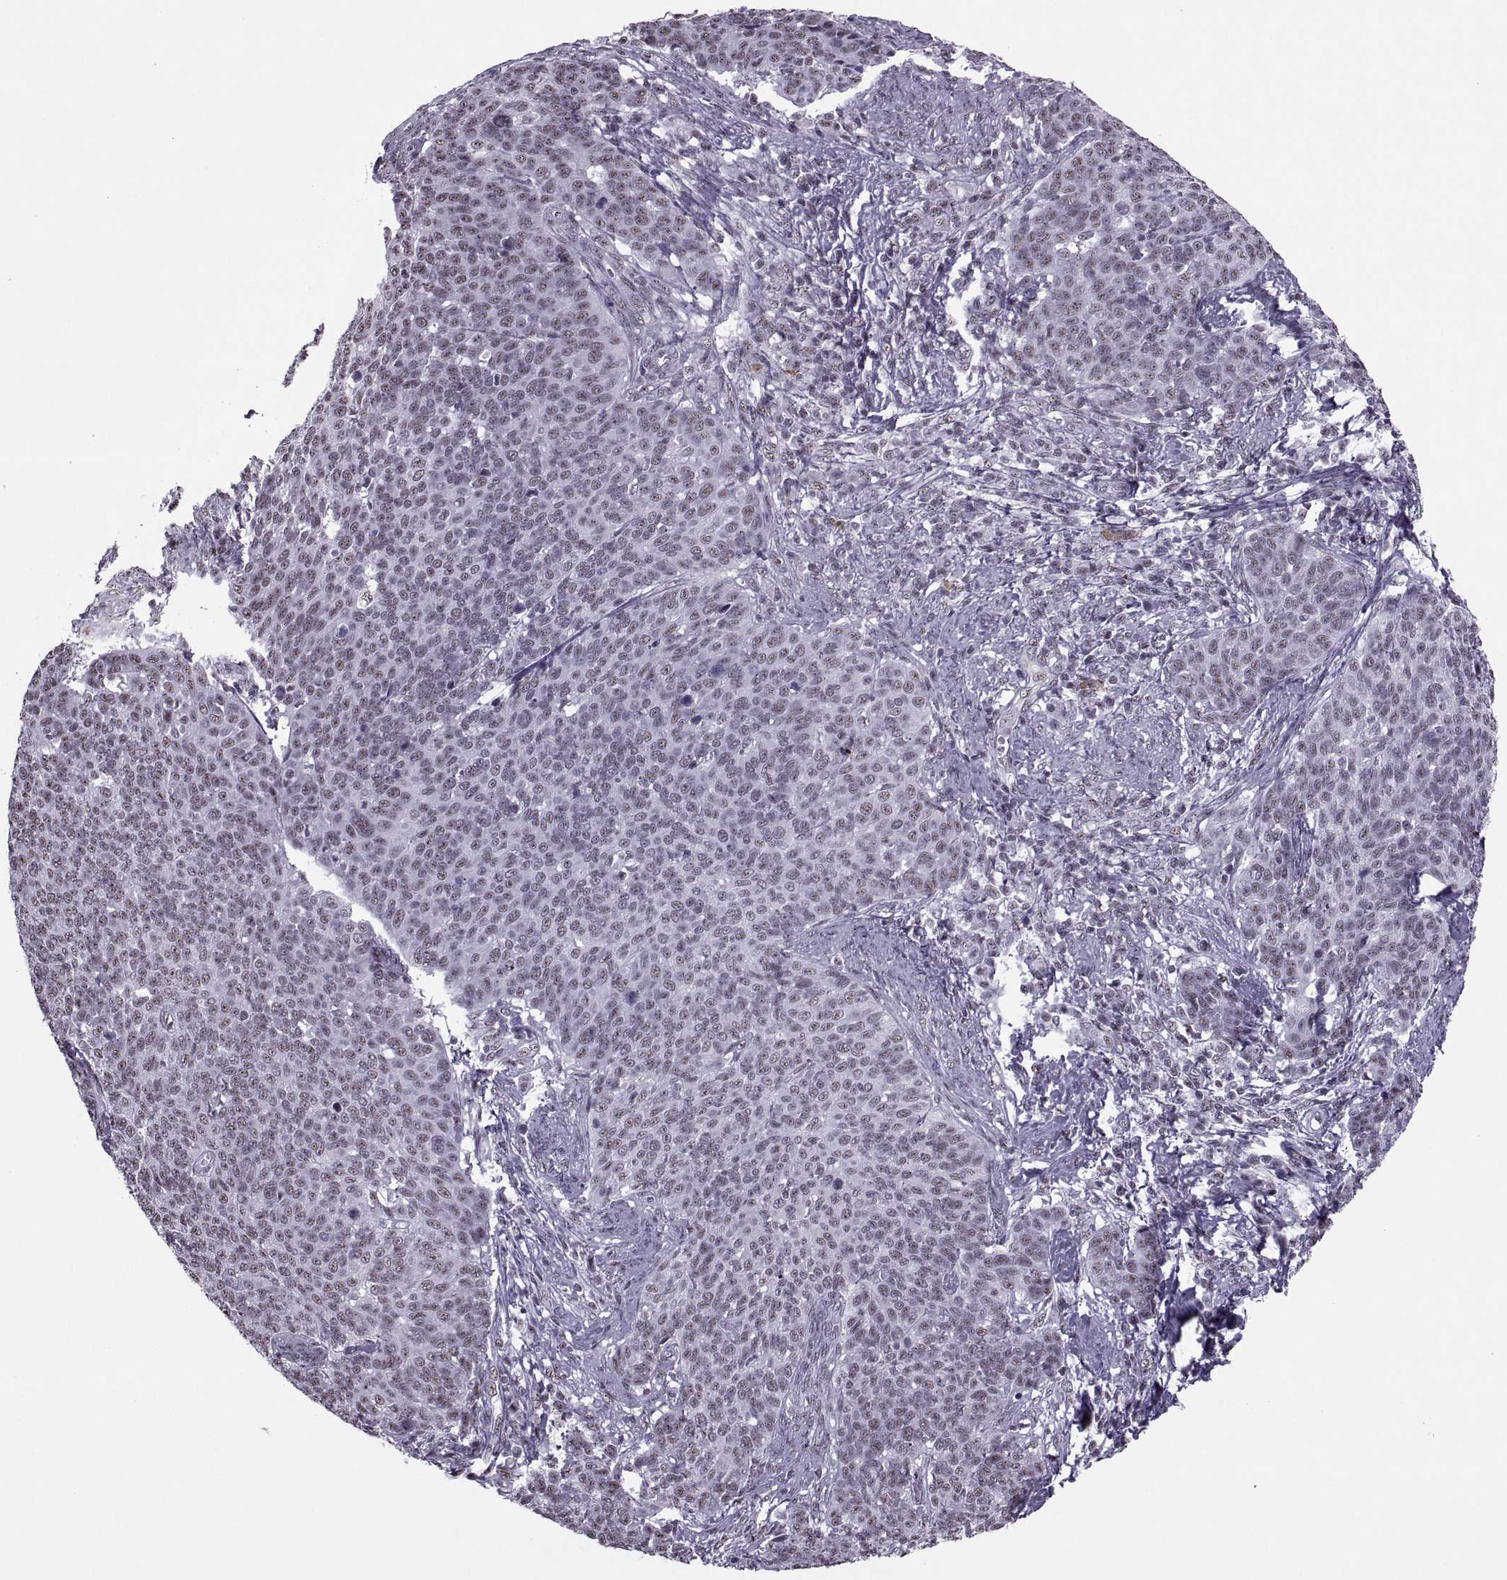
{"staining": {"intensity": "weak", "quantity": "25%-75%", "location": "nuclear"}, "tissue": "cervical cancer", "cell_type": "Tumor cells", "image_type": "cancer", "snomed": [{"axis": "morphology", "description": "Squamous cell carcinoma, NOS"}, {"axis": "topography", "description": "Cervix"}], "caption": "Cervical squamous cell carcinoma stained with IHC reveals weak nuclear expression in about 25%-75% of tumor cells. (brown staining indicates protein expression, while blue staining denotes nuclei).", "gene": "MAGEA4", "patient": {"sex": "female", "age": 39}}